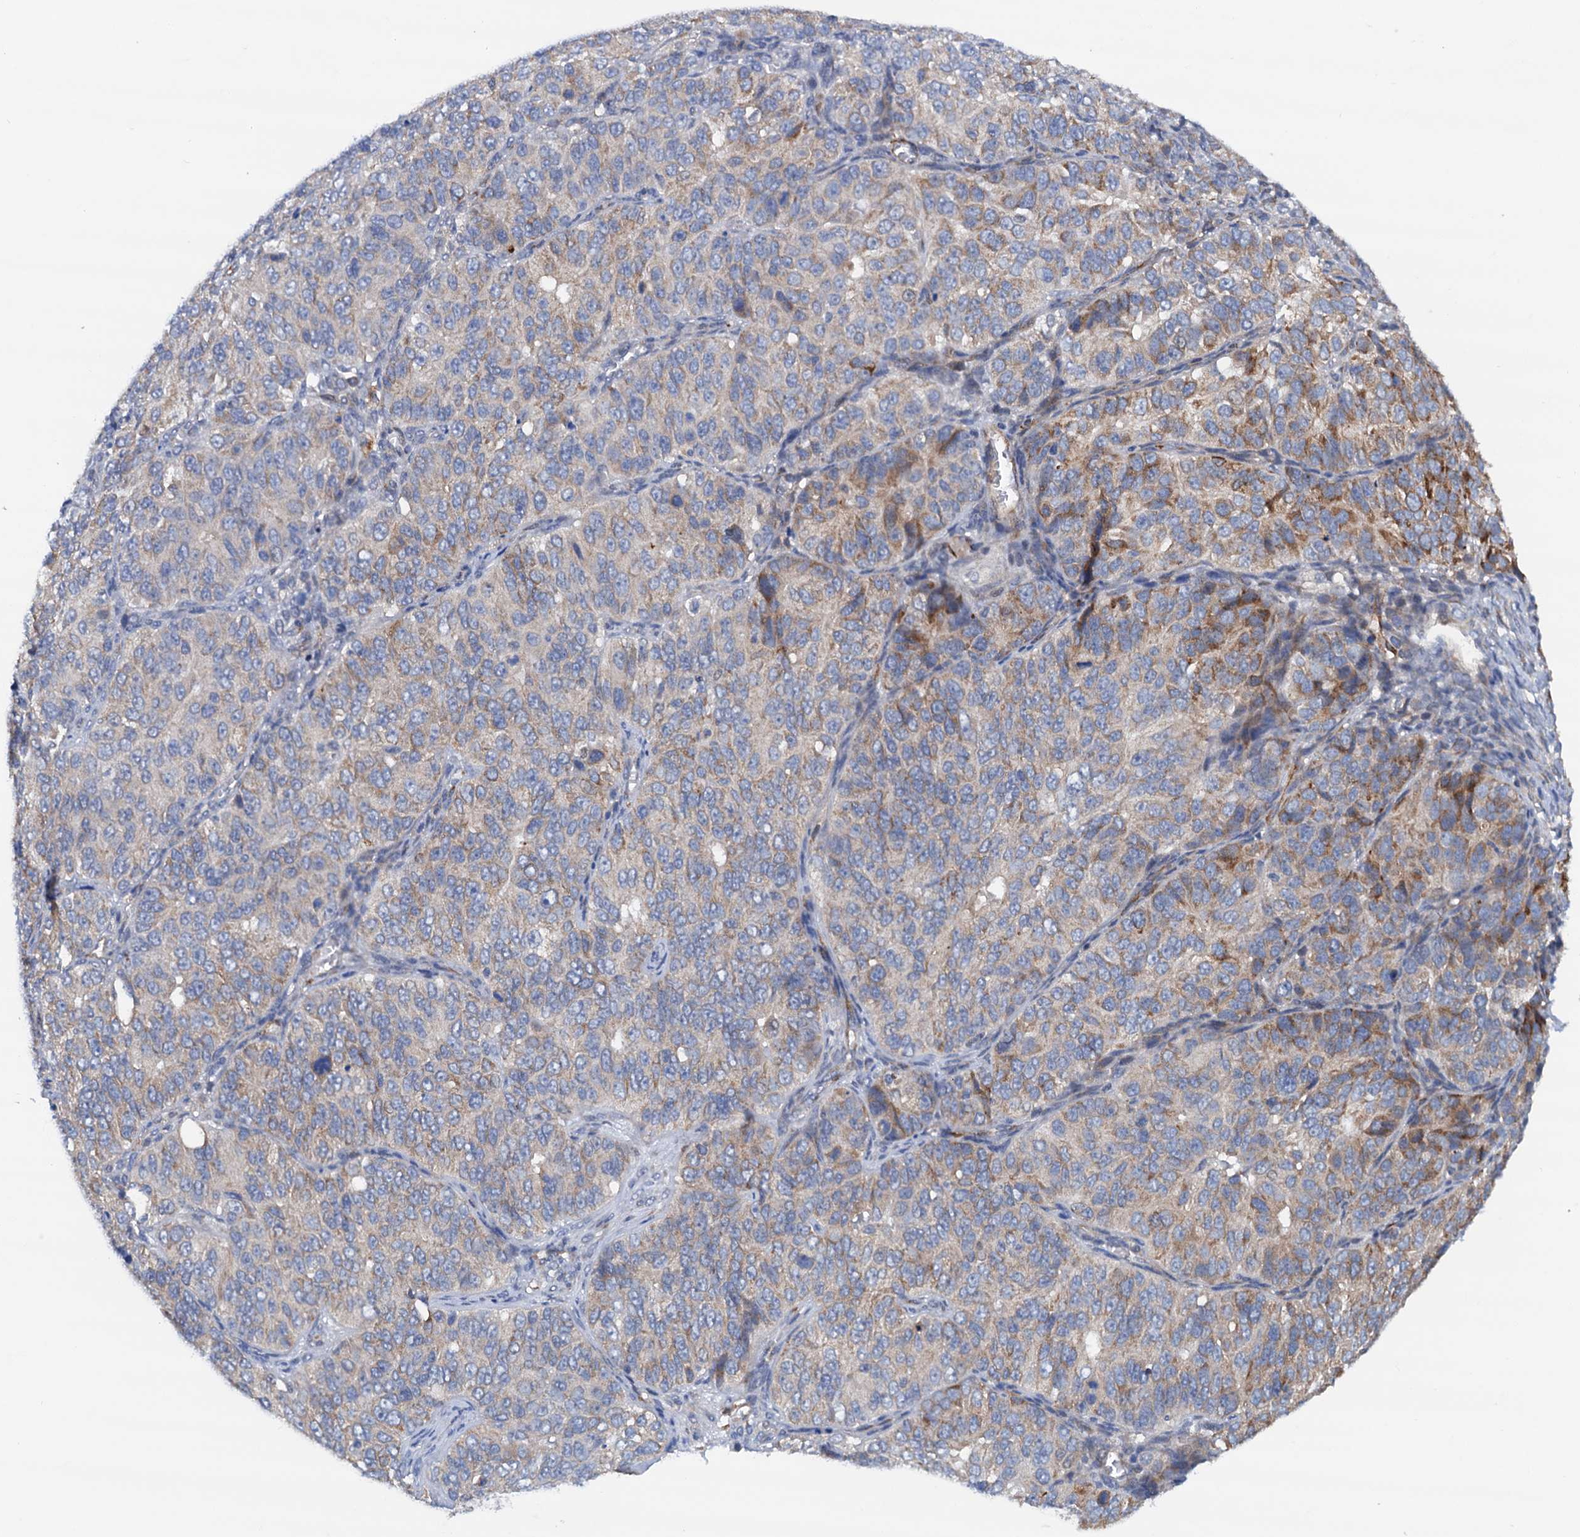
{"staining": {"intensity": "moderate", "quantity": "<25%", "location": "cytoplasmic/membranous"}, "tissue": "ovarian cancer", "cell_type": "Tumor cells", "image_type": "cancer", "snomed": [{"axis": "morphology", "description": "Carcinoma, endometroid"}, {"axis": "topography", "description": "Ovary"}], "caption": "Immunohistochemistry (IHC) micrograph of neoplastic tissue: ovarian cancer stained using immunohistochemistry (IHC) reveals low levels of moderate protein expression localized specifically in the cytoplasmic/membranous of tumor cells, appearing as a cytoplasmic/membranous brown color.", "gene": "RASSF9", "patient": {"sex": "female", "age": 51}}